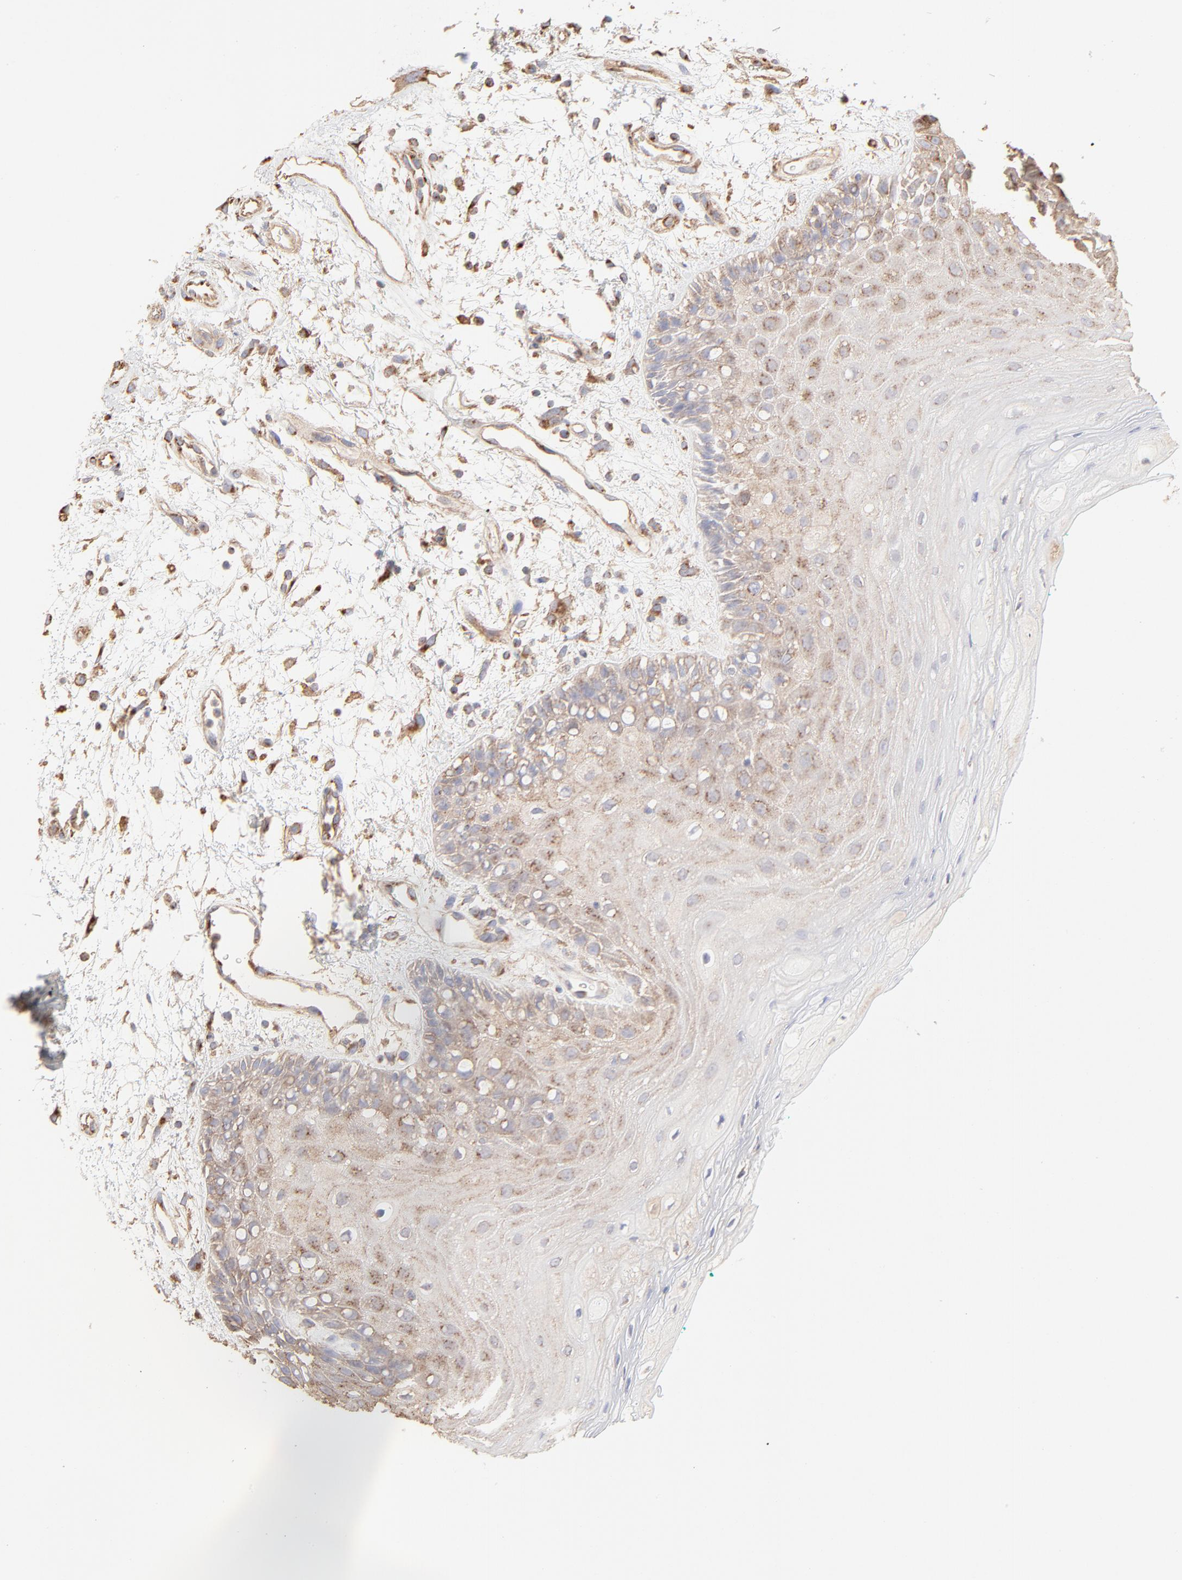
{"staining": {"intensity": "moderate", "quantity": "25%-75%", "location": "cytoplasmic/membranous"}, "tissue": "oral mucosa", "cell_type": "Squamous epithelial cells", "image_type": "normal", "snomed": [{"axis": "morphology", "description": "Normal tissue, NOS"}, {"axis": "morphology", "description": "Squamous cell carcinoma, NOS"}, {"axis": "topography", "description": "Skeletal muscle"}, {"axis": "topography", "description": "Oral tissue"}, {"axis": "topography", "description": "Head-Neck"}], "caption": "A brown stain highlights moderate cytoplasmic/membranous positivity of a protein in squamous epithelial cells of normal human oral mucosa. (IHC, brightfield microscopy, high magnification).", "gene": "CLTB", "patient": {"sex": "female", "age": 84}}